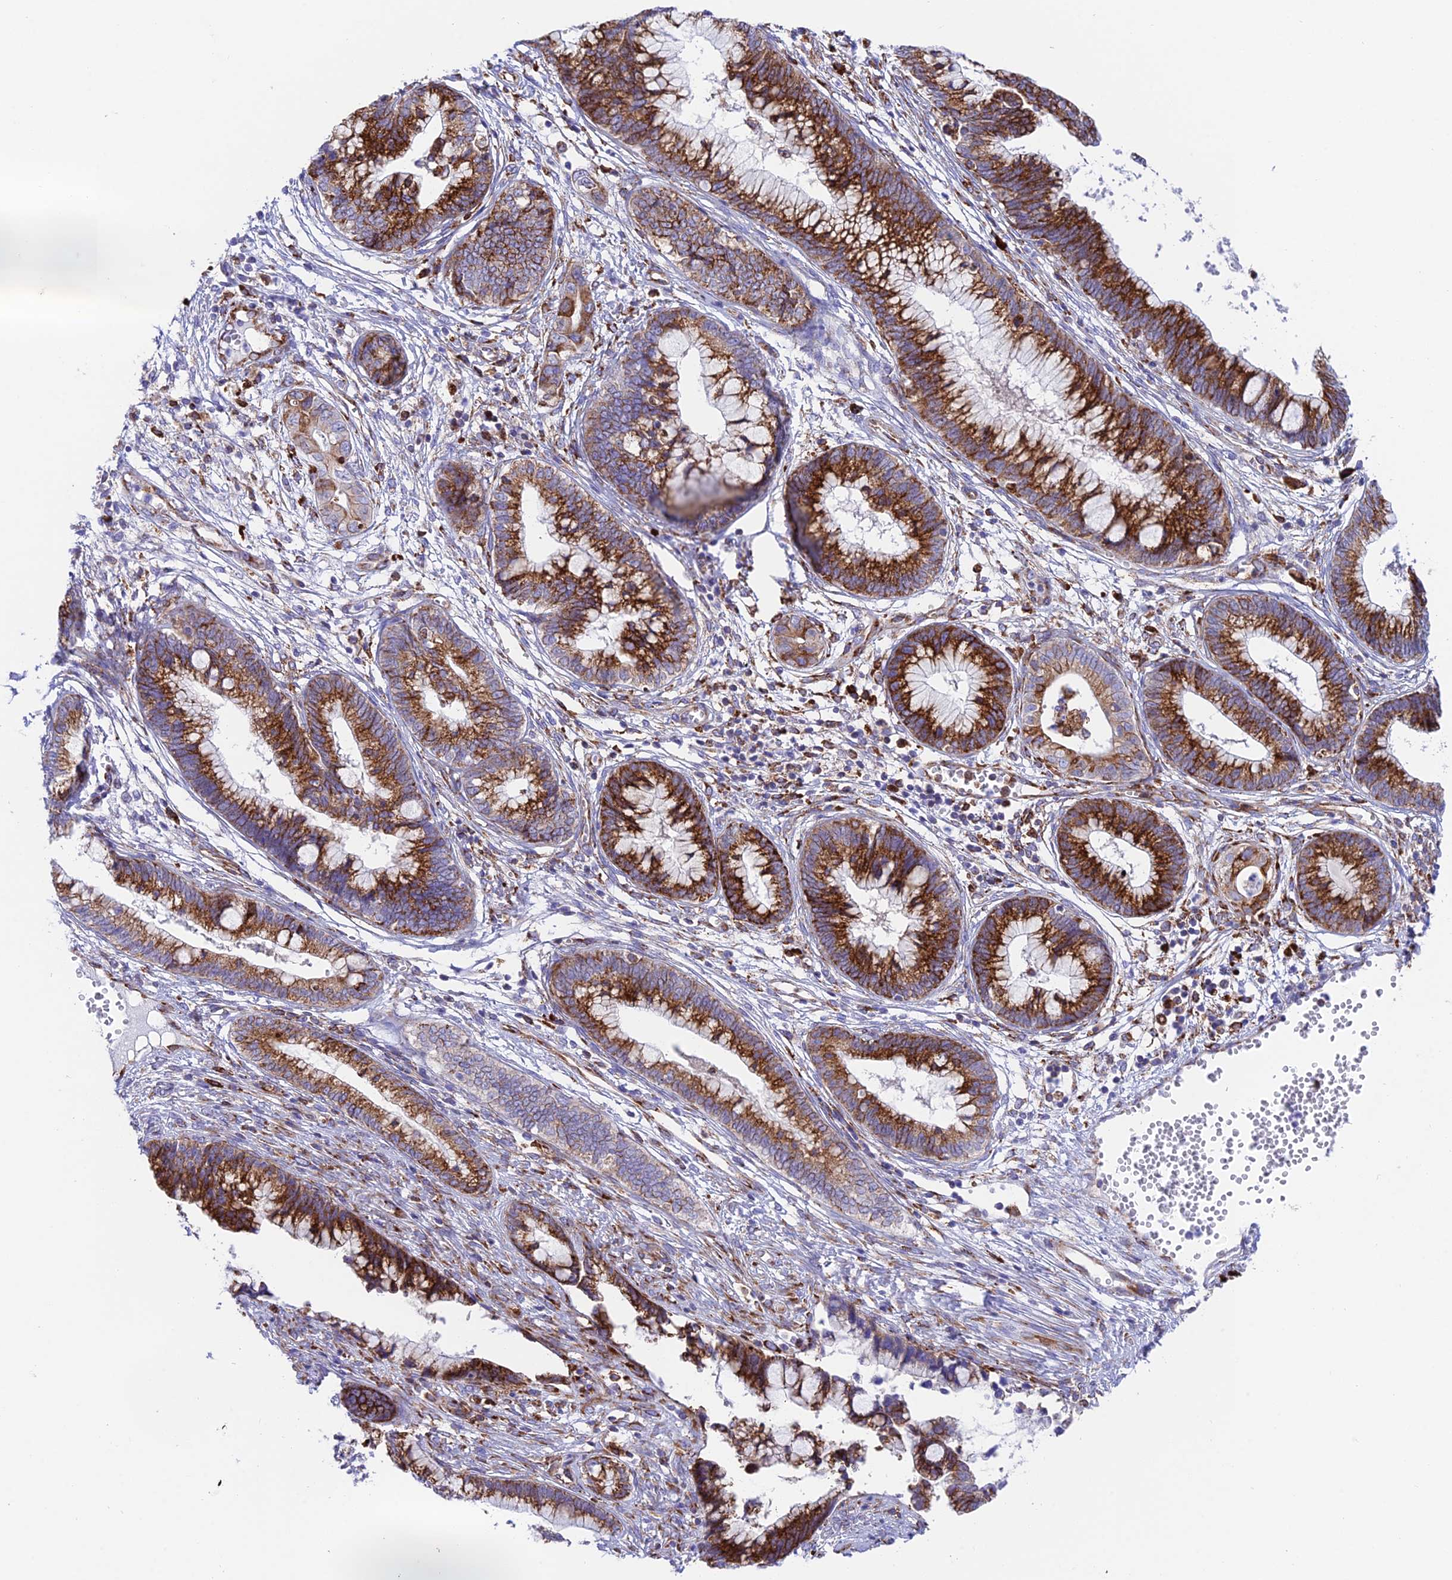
{"staining": {"intensity": "strong", "quantity": ">75%", "location": "cytoplasmic/membranous"}, "tissue": "cervical cancer", "cell_type": "Tumor cells", "image_type": "cancer", "snomed": [{"axis": "morphology", "description": "Adenocarcinoma, NOS"}, {"axis": "topography", "description": "Cervix"}], "caption": "A brown stain highlights strong cytoplasmic/membranous positivity of a protein in cervical adenocarcinoma tumor cells.", "gene": "TUBGCP6", "patient": {"sex": "female", "age": 44}}